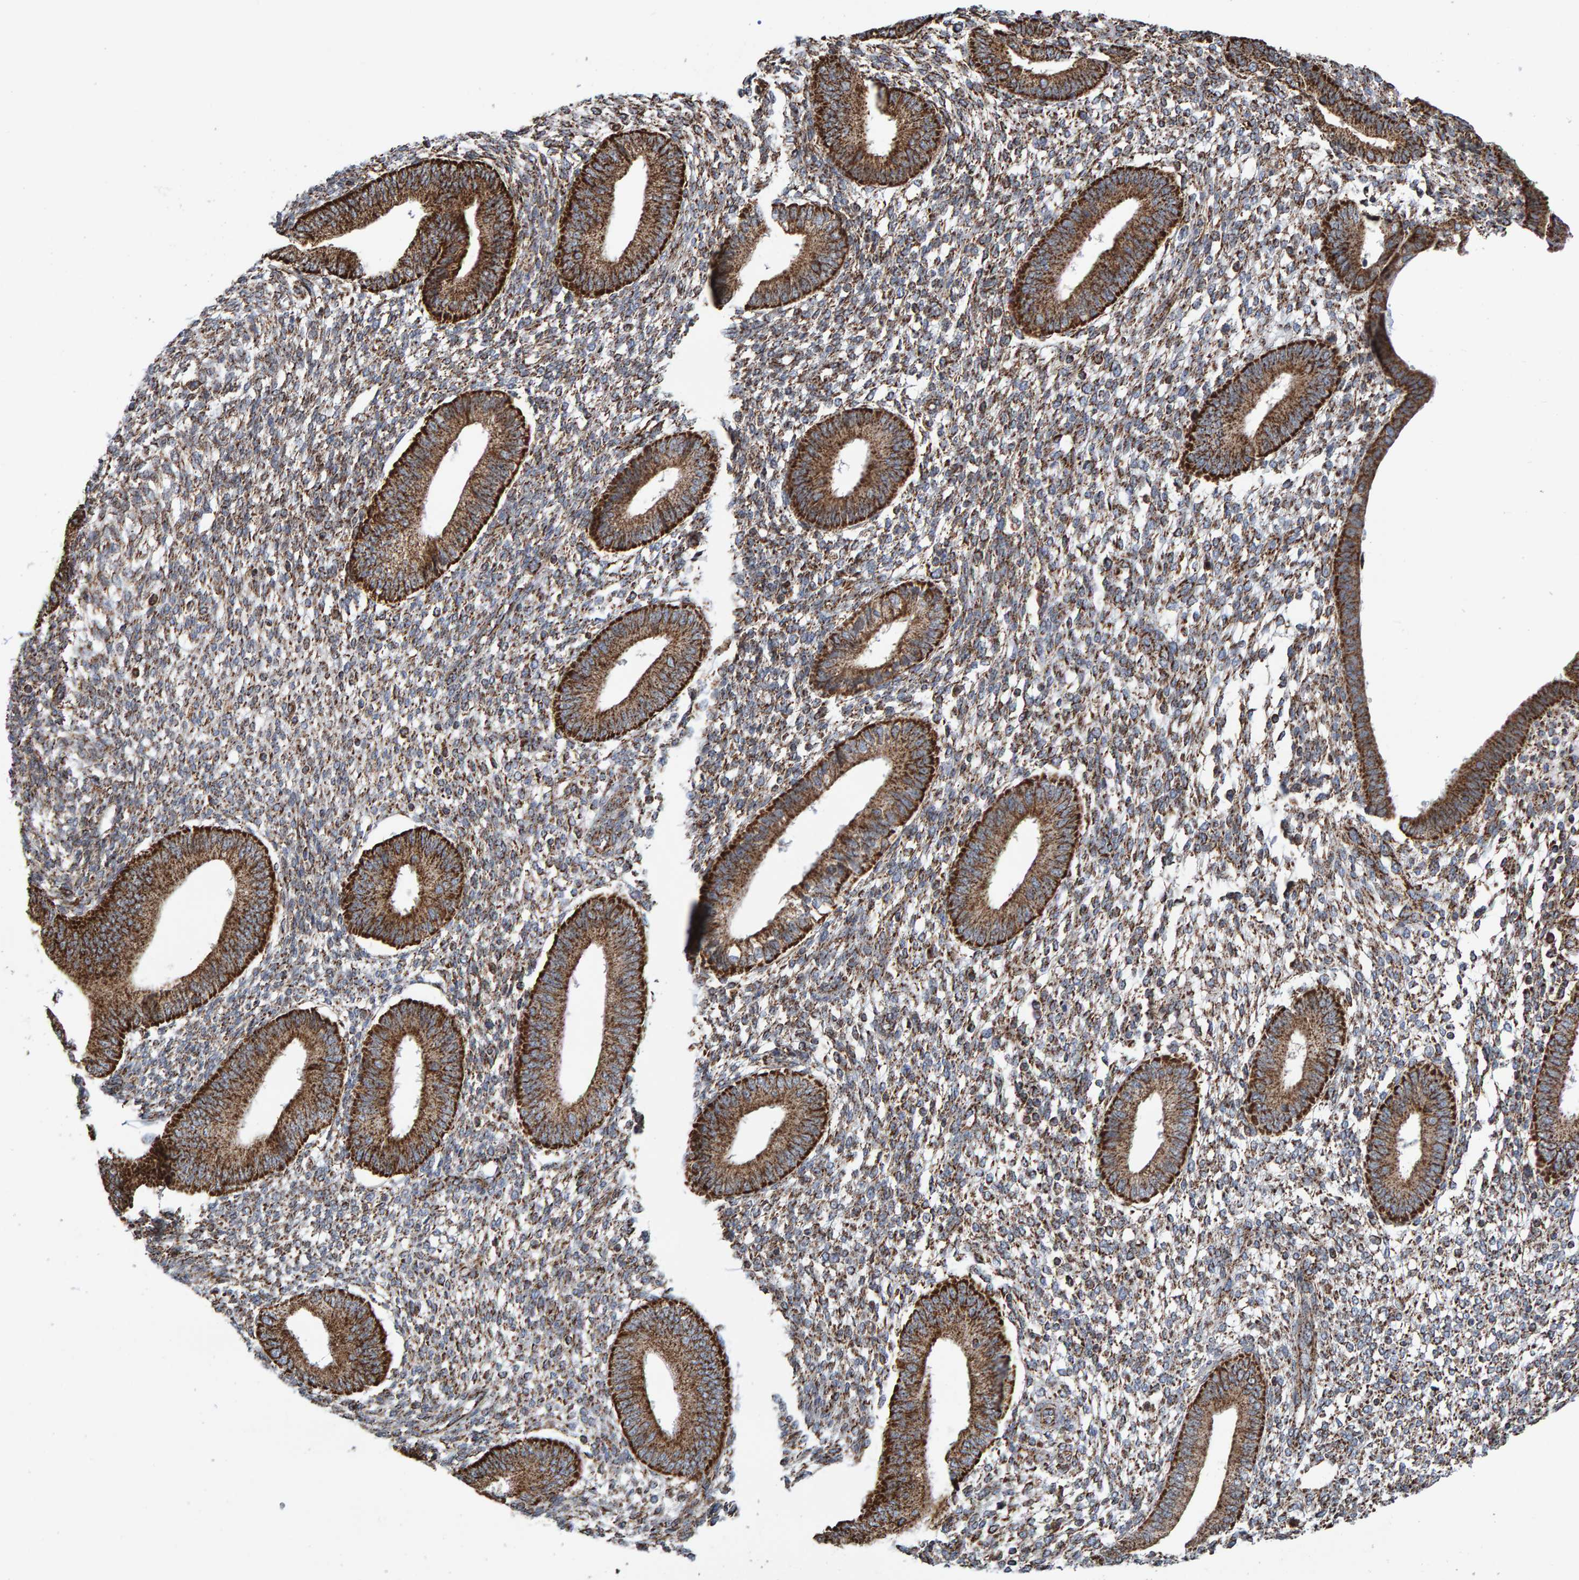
{"staining": {"intensity": "moderate", "quantity": ">75%", "location": "cytoplasmic/membranous"}, "tissue": "endometrium", "cell_type": "Cells in endometrial stroma", "image_type": "normal", "snomed": [{"axis": "morphology", "description": "Normal tissue, NOS"}, {"axis": "topography", "description": "Endometrium"}], "caption": "DAB (3,3'-diaminobenzidine) immunohistochemical staining of unremarkable endometrium demonstrates moderate cytoplasmic/membranous protein staining in about >75% of cells in endometrial stroma.", "gene": "MRPL45", "patient": {"sex": "female", "age": 46}}